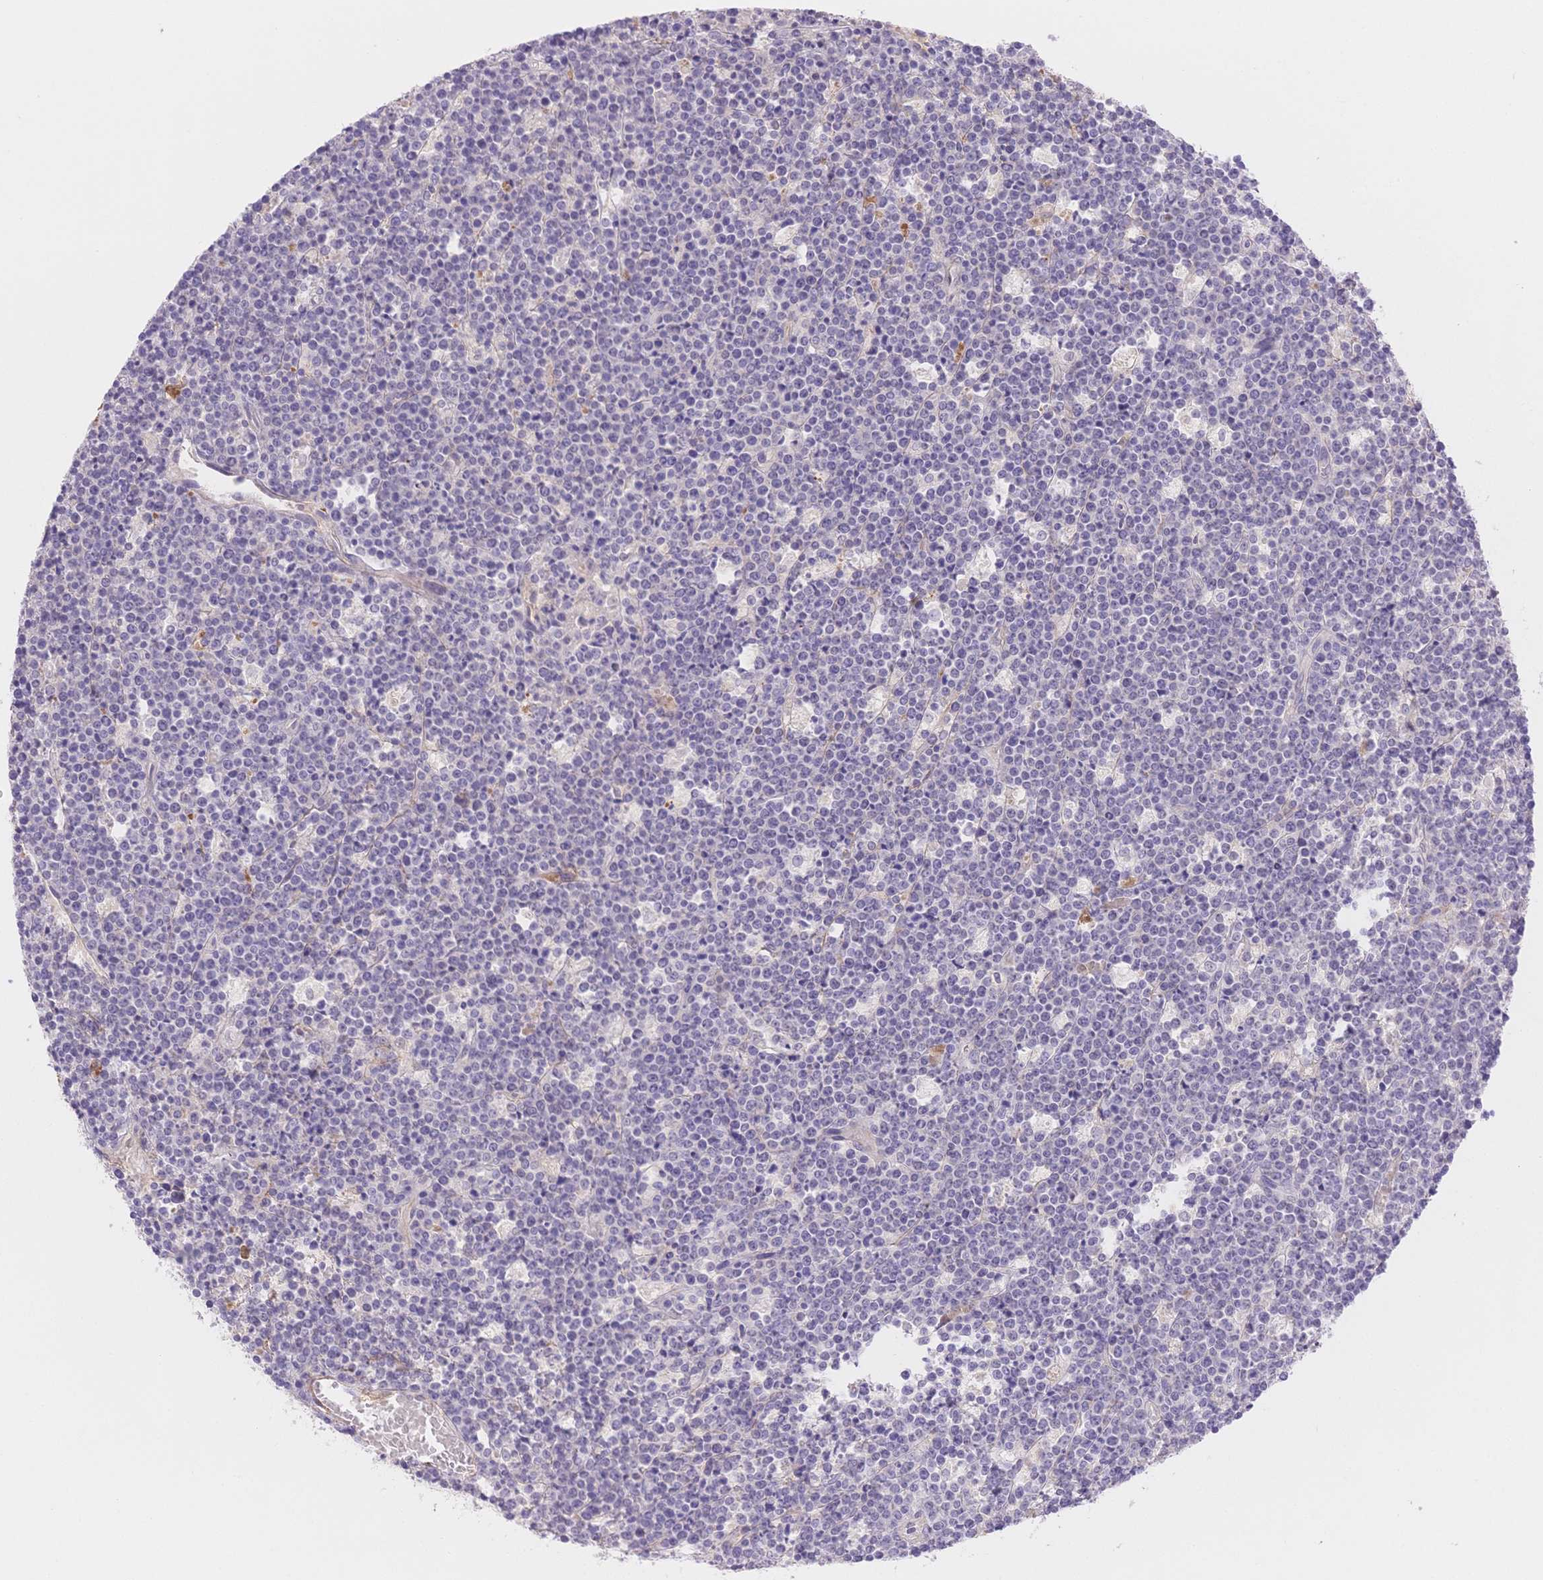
{"staining": {"intensity": "negative", "quantity": "none", "location": "none"}, "tissue": "lymphoma", "cell_type": "Tumor cells", "image_type": "cancer", "snomed": [{"axis": "morphology", "description": "Malignant lymphoma, non-Hodgkin's type, High grade"}, {"axis": "topography", "description": "Ovary"}], "caption": "A high-resolution photomicrograph shows IHC staining of lymphoma, which displays no significant positivity in tumor cells.", "gene": "WDR54", "patient": {"sex": "female", "age": 56}}